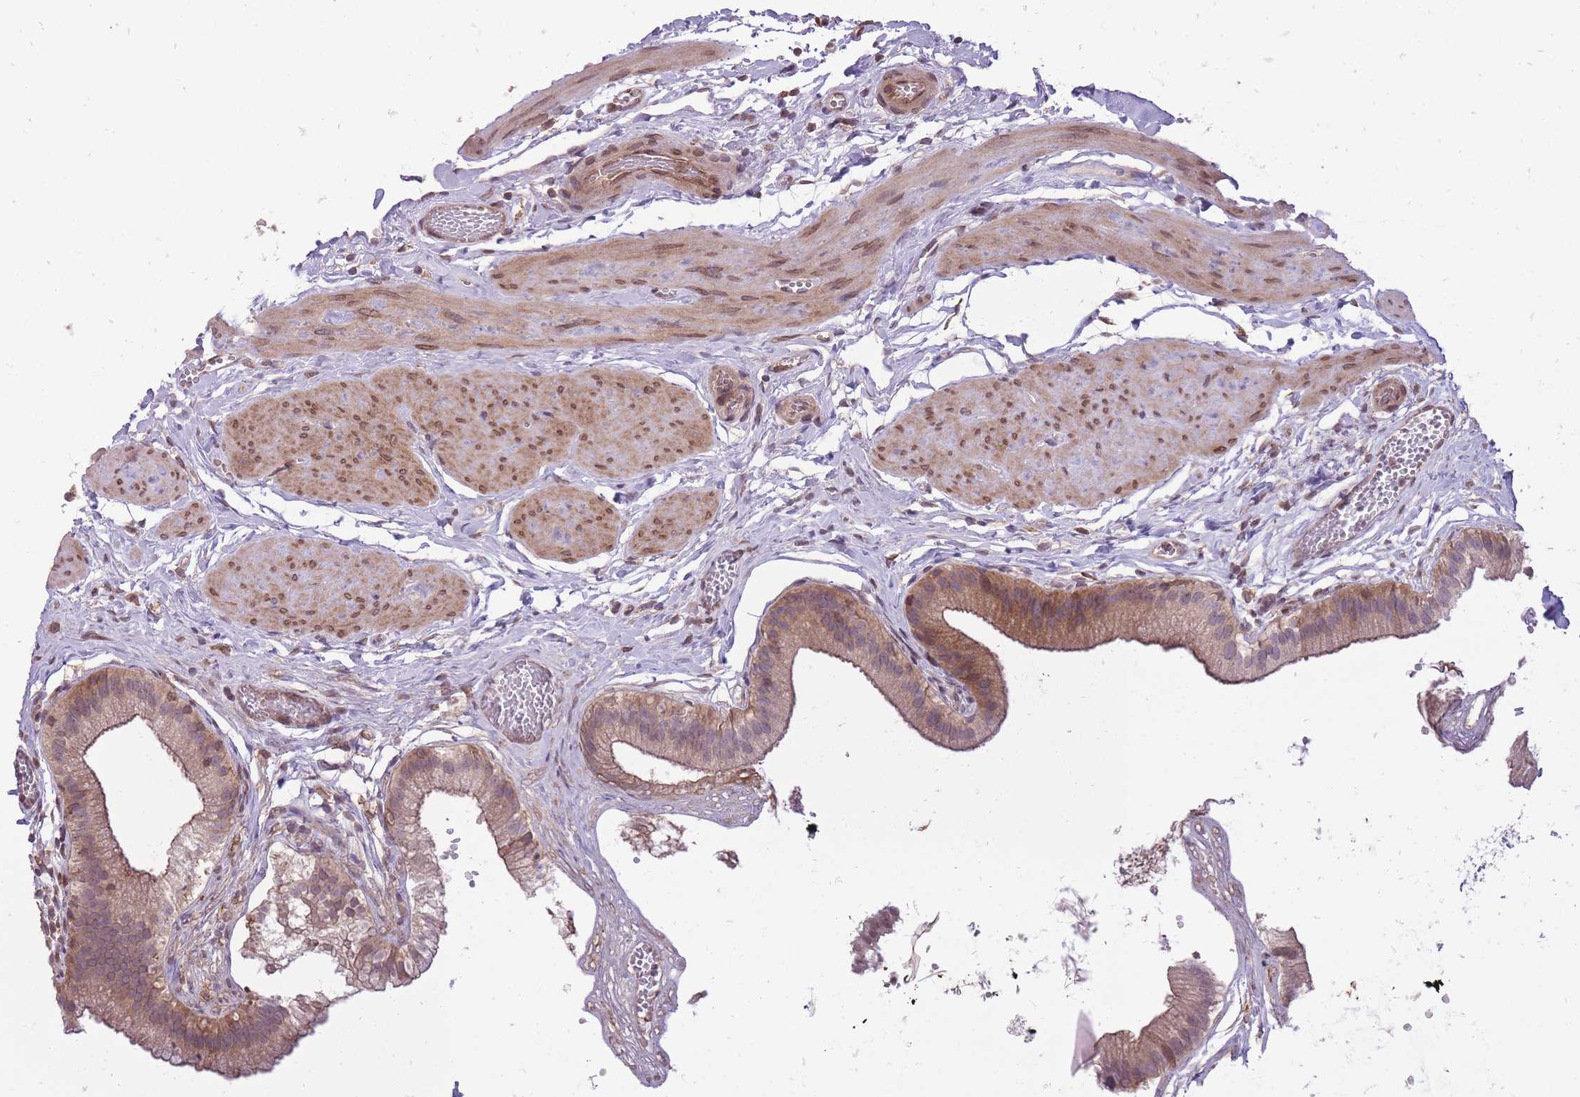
{"staining": {"intensity": "moderate", "quantity": ">75%", "location": "cytoplasmic/membranous,nuclear"}, "tissue": "gallbladder", "cell_type": "Glandular cells", "image_type": "normal", "snomed": [{"axis": "morphology", "description": "Normal tissue, NOS"}, {"axis": "topography", "description": "Gallbladder"}], "caption": "Immunohistochemistry (IHC) (DAB (3,3'-diaminobenzidine)) staining of normal gallbladder reveals moderate cytoplasmic/membranous,nuclear protein expression in about >75% of glandular cells.", "gene": "TET3", "patient": {"sex": "female", "age": 54}}